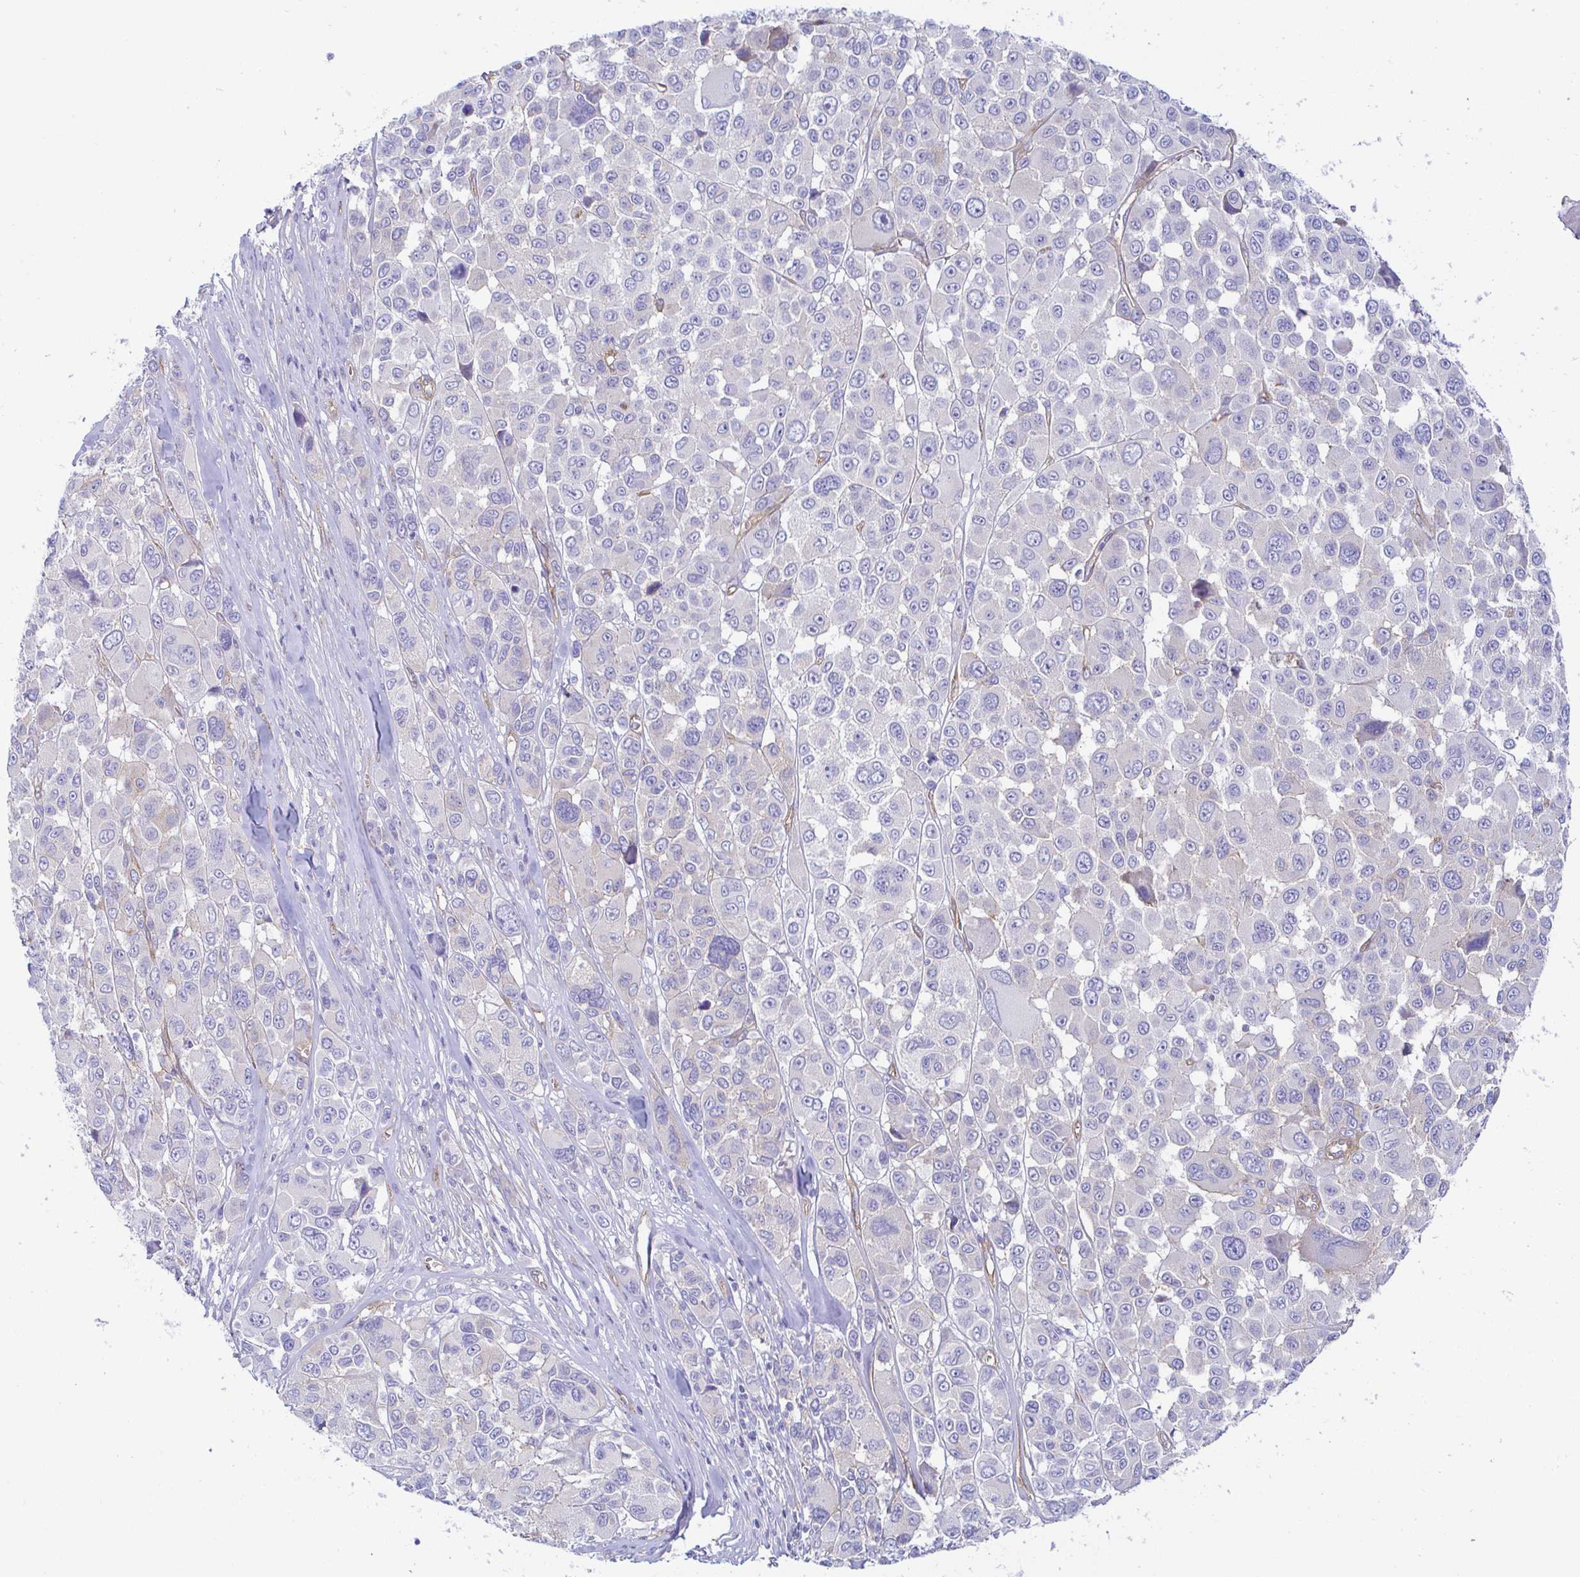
{"staining": {"intensity": "negative", "quantity": "none", "location": "none"}, "tissue": "melanoma", "cell_type": "Tumor cells", "image_type": "cancer", "snomed": [{"axis": "morphology", "description": "Malignant melanoma, NOS"}, {"axis": "topography", "description": "Skin"}], "caption": "Photomicrograph shows no significant protein staining in tumor cells of melanoma.", "gene": "ARL4D", "patient": {"sex": "female", "age": 66}}